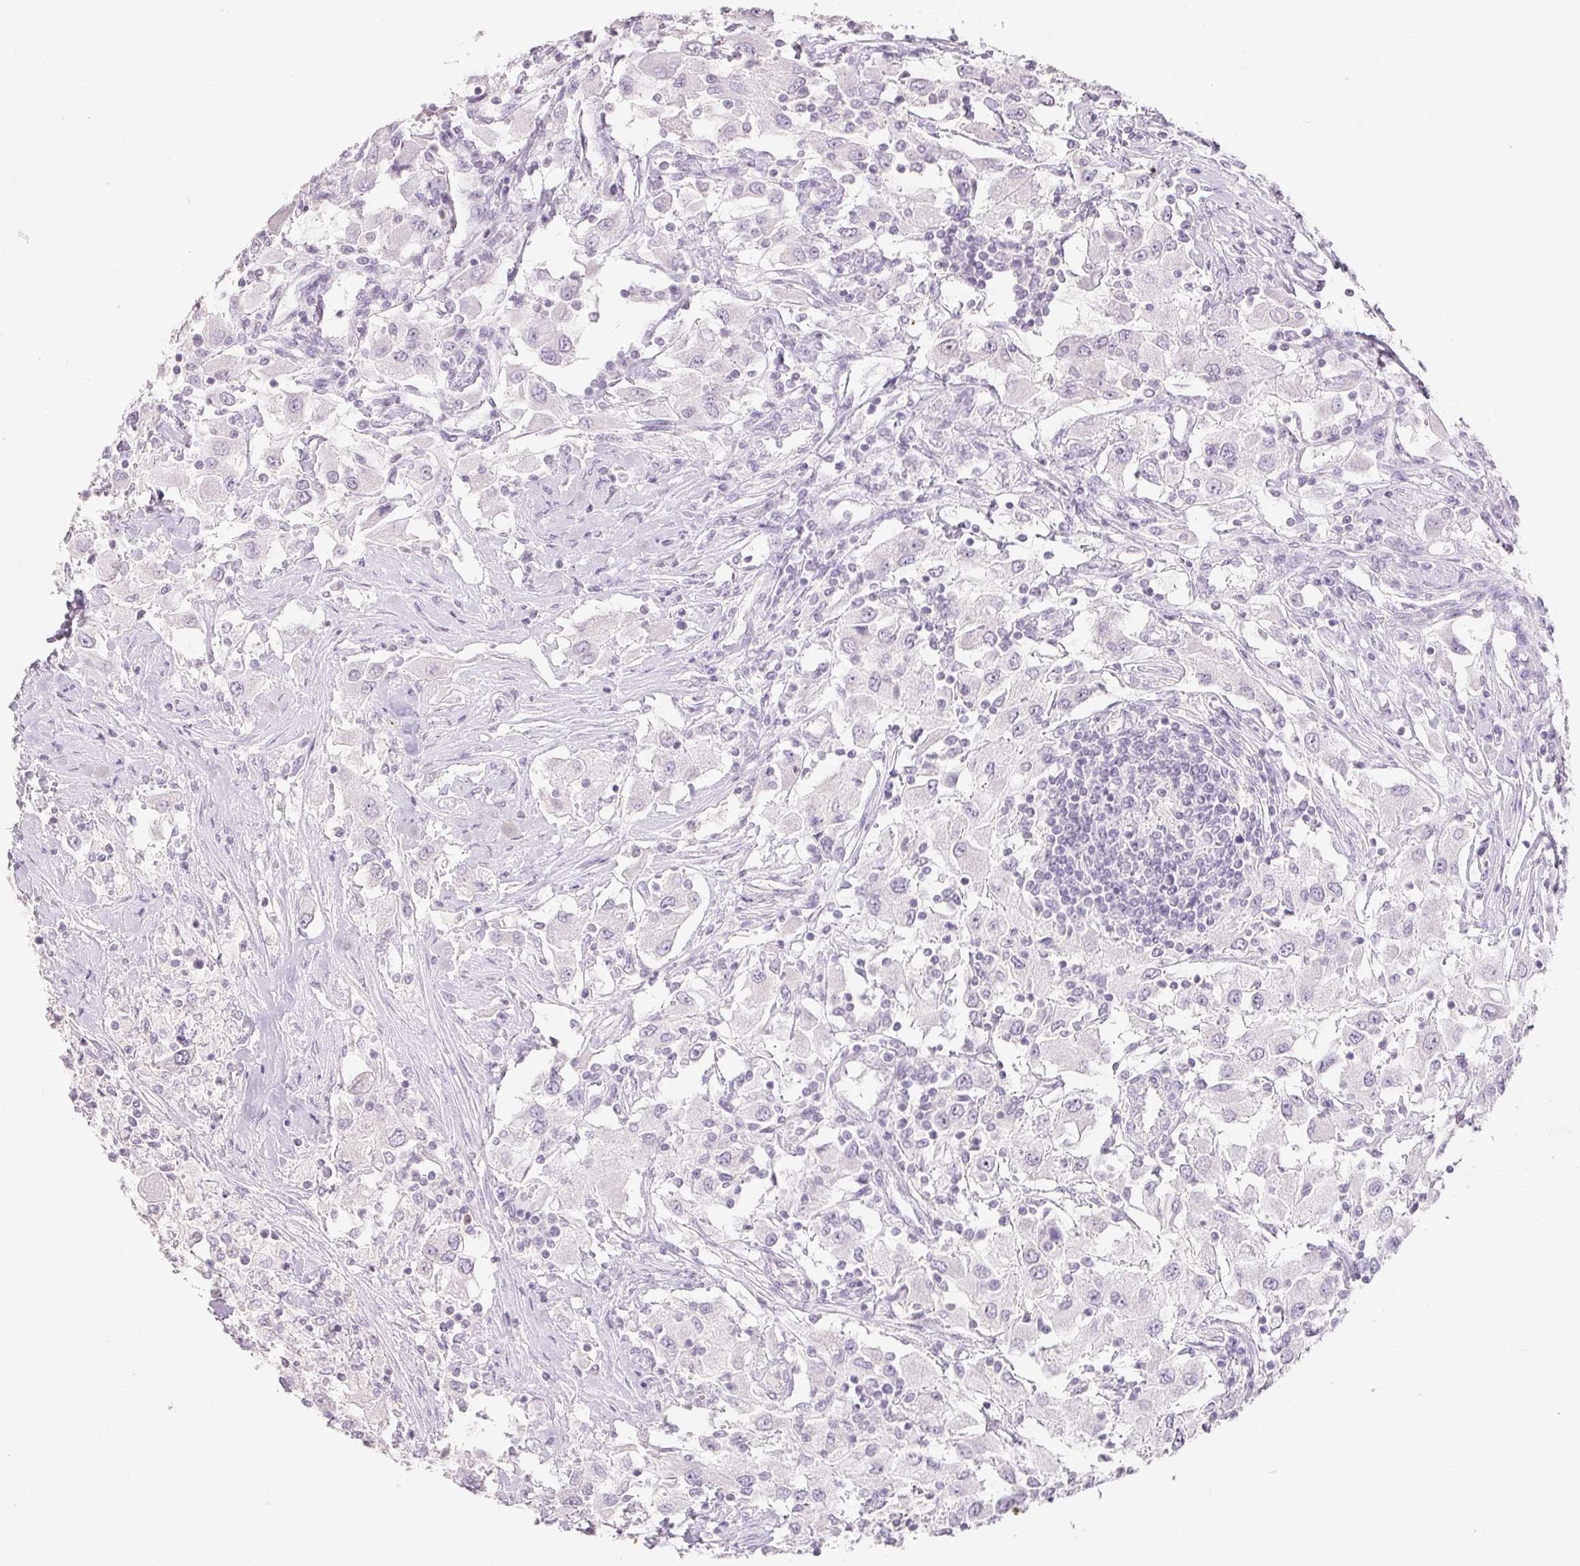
{"staining": {"intensity": "negative", "quantity": "none", "location": "none"}, "tissue": "renal cancer", "cell_type": "Tumor cells", "image_type": "cancer", "snomed": [{"axis": "morphology", "description": "Adenocarcinoma, NOS"}, {"axis": "topography", "description": "Kidney"}], "caption": "DAB (3,3'-diaminobenzidine) immunohistochemical staining of human renal cancer displays no significant expression in tumor cells.", "gene": "PI3", "patient": {"sex": "female", "age": 67}}